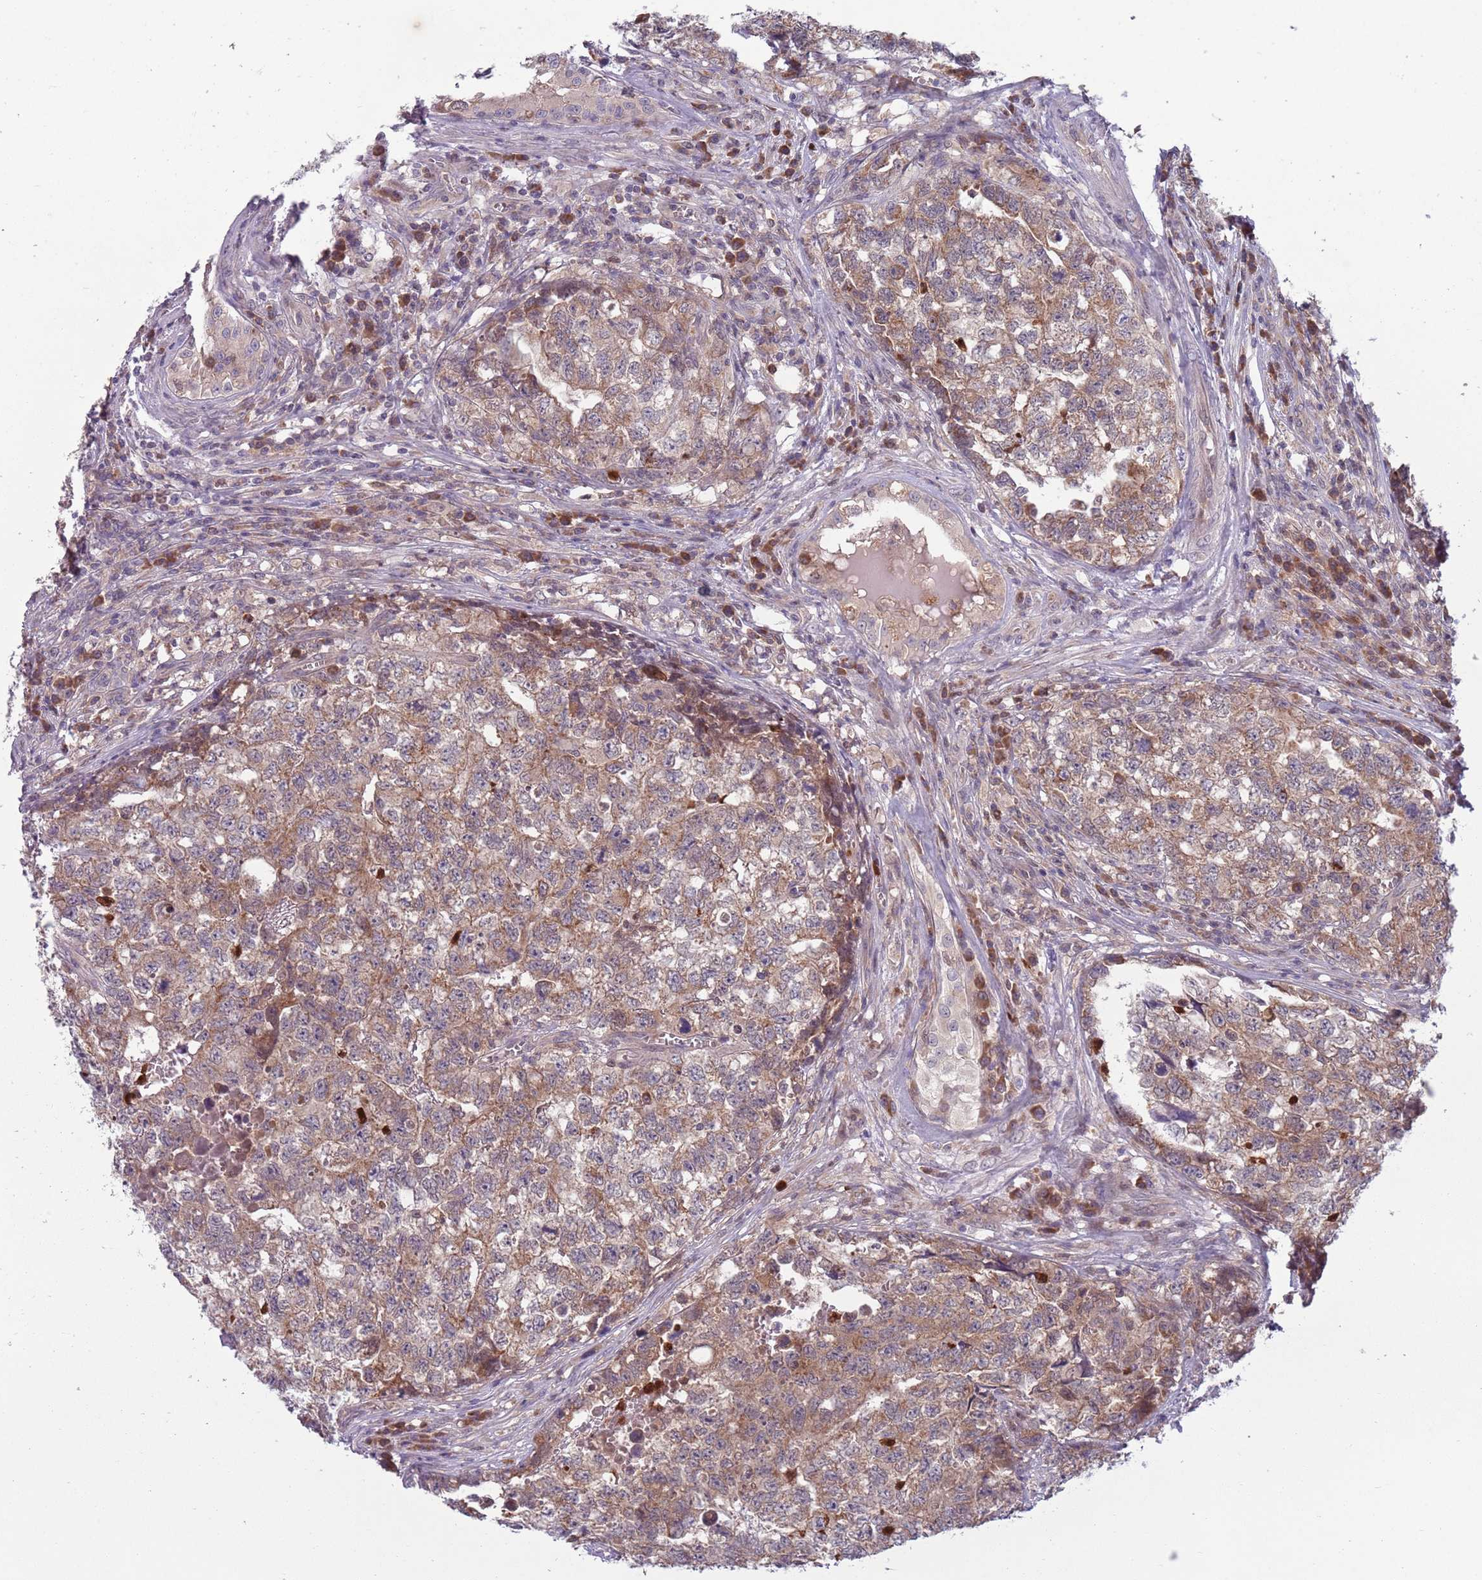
{"staining": {"intensity": "moderate", "quantity": ">75%", "location": "cytoplasmic/membranous"}, "tissue": "testis cancer", "cell_type": "Tumor cells", "image_type": "cancer", "snomed": [{"axis": "morphology", "description": "Carcinoma, Embryonal, NOS"}, {"axis": "topography", "description": "Testis"}], "caption": "Protein expression analysis of human testis embryonal carcinoma reveals moderate cytoplasmic/membranous expression in about >75% of tumor cells. The staining was performed using DAB (3,3'-diaminobenzidine) to visualize the protein expression in brown, while the nuclei were stained in blue with hematoxylin (Magnification: 20x).", "gene": "TYW1", "patient": {"sex": "male", "age": 31}}